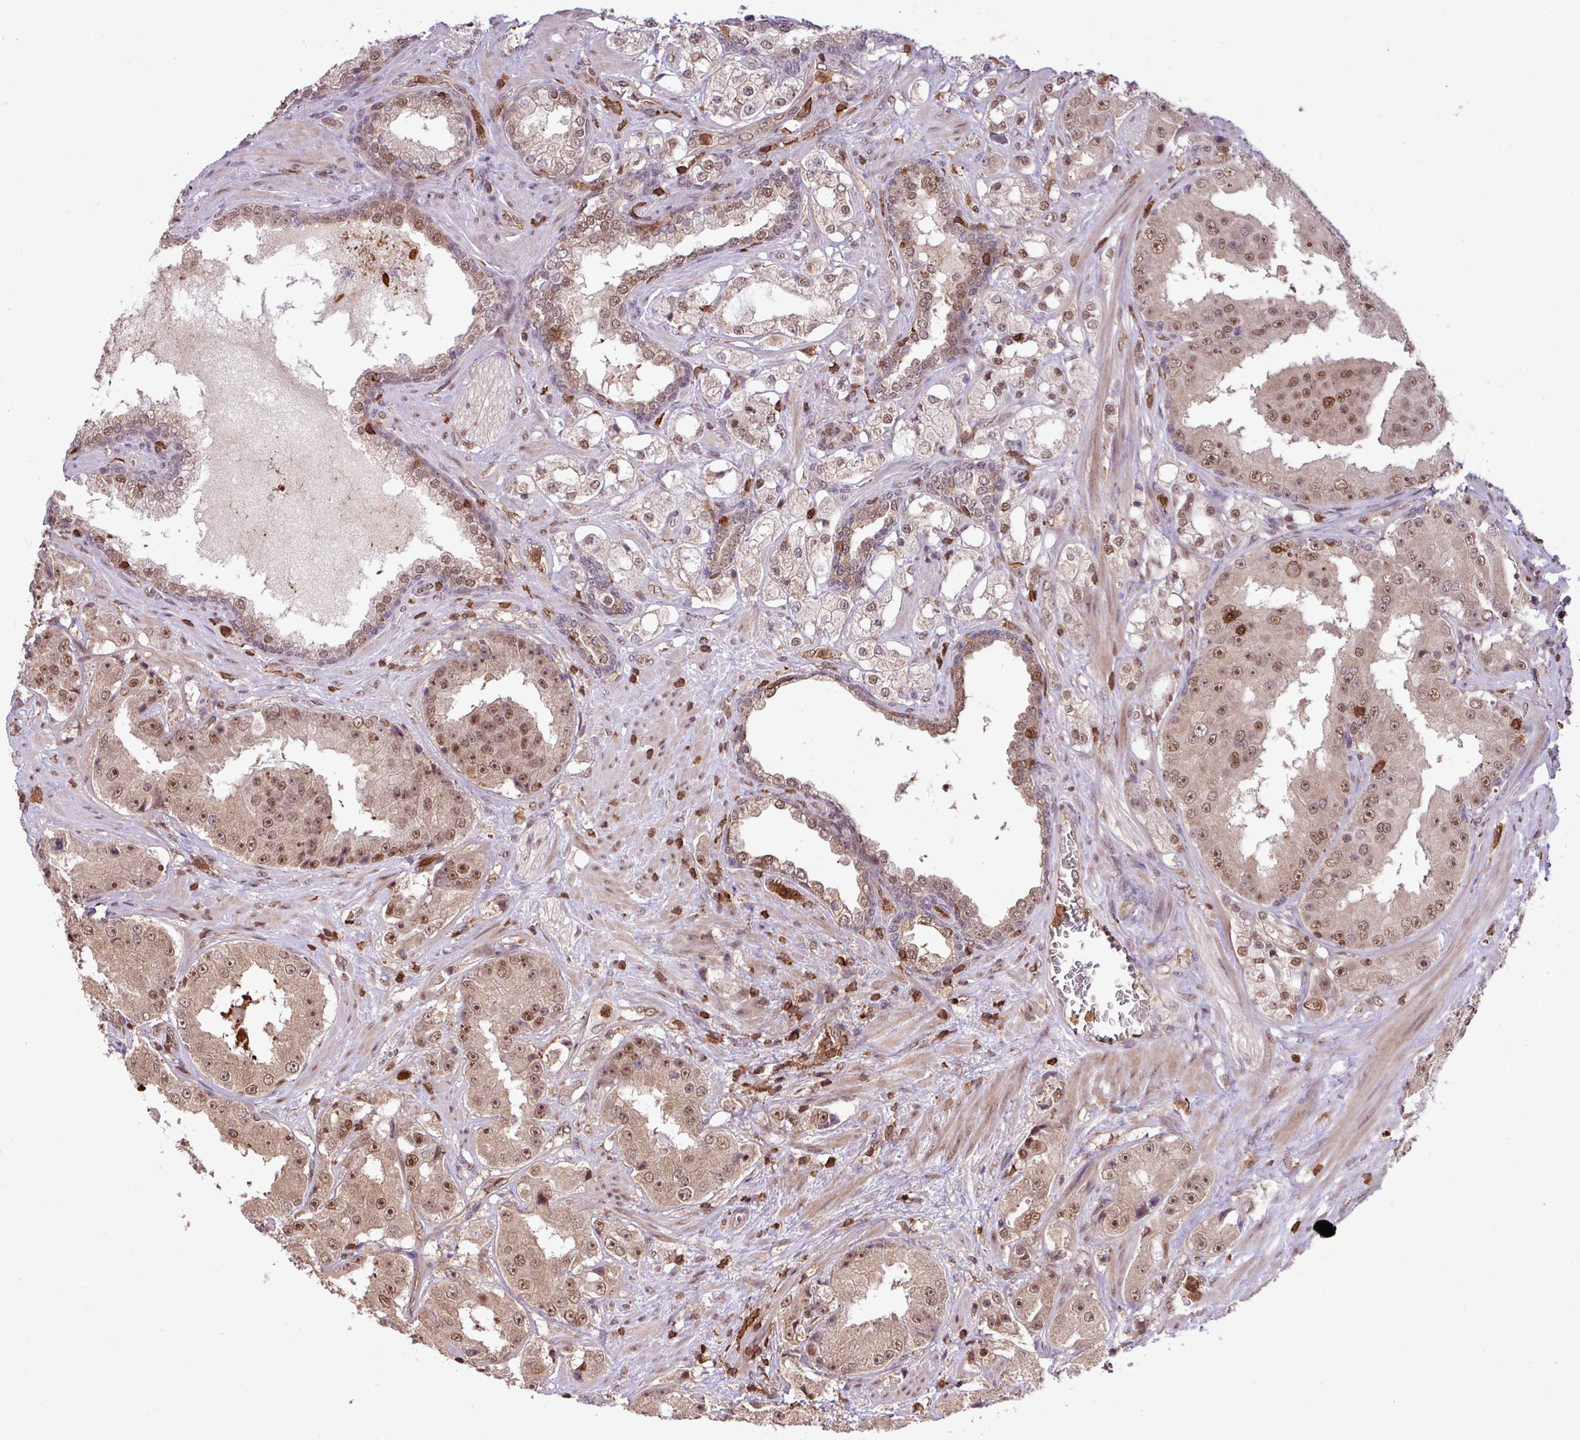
{"staining": {"intensity": "moderate", "quantity": "25%-75%", "location": "cytoplasmic/membranous,nuclear"}, "tissue": "prostate cancer", "cell_type": "Tumor cells", "image_type": "cancer", "snomed": [{"axis": "morphology", "description": "Adenocarcinoma, High grade"}, {"axis": "topography", "description": "Prostate"}], "caption": "Protein analysis of prostate cancer (high-grade adenocarcinoma) tissue exhibits moderate cytoplasmic/membranous and nuclear positivity in about 25%-75% of tumor cells.", "gene": "GON7", "patient": {"sex": "male", "age": 73}}